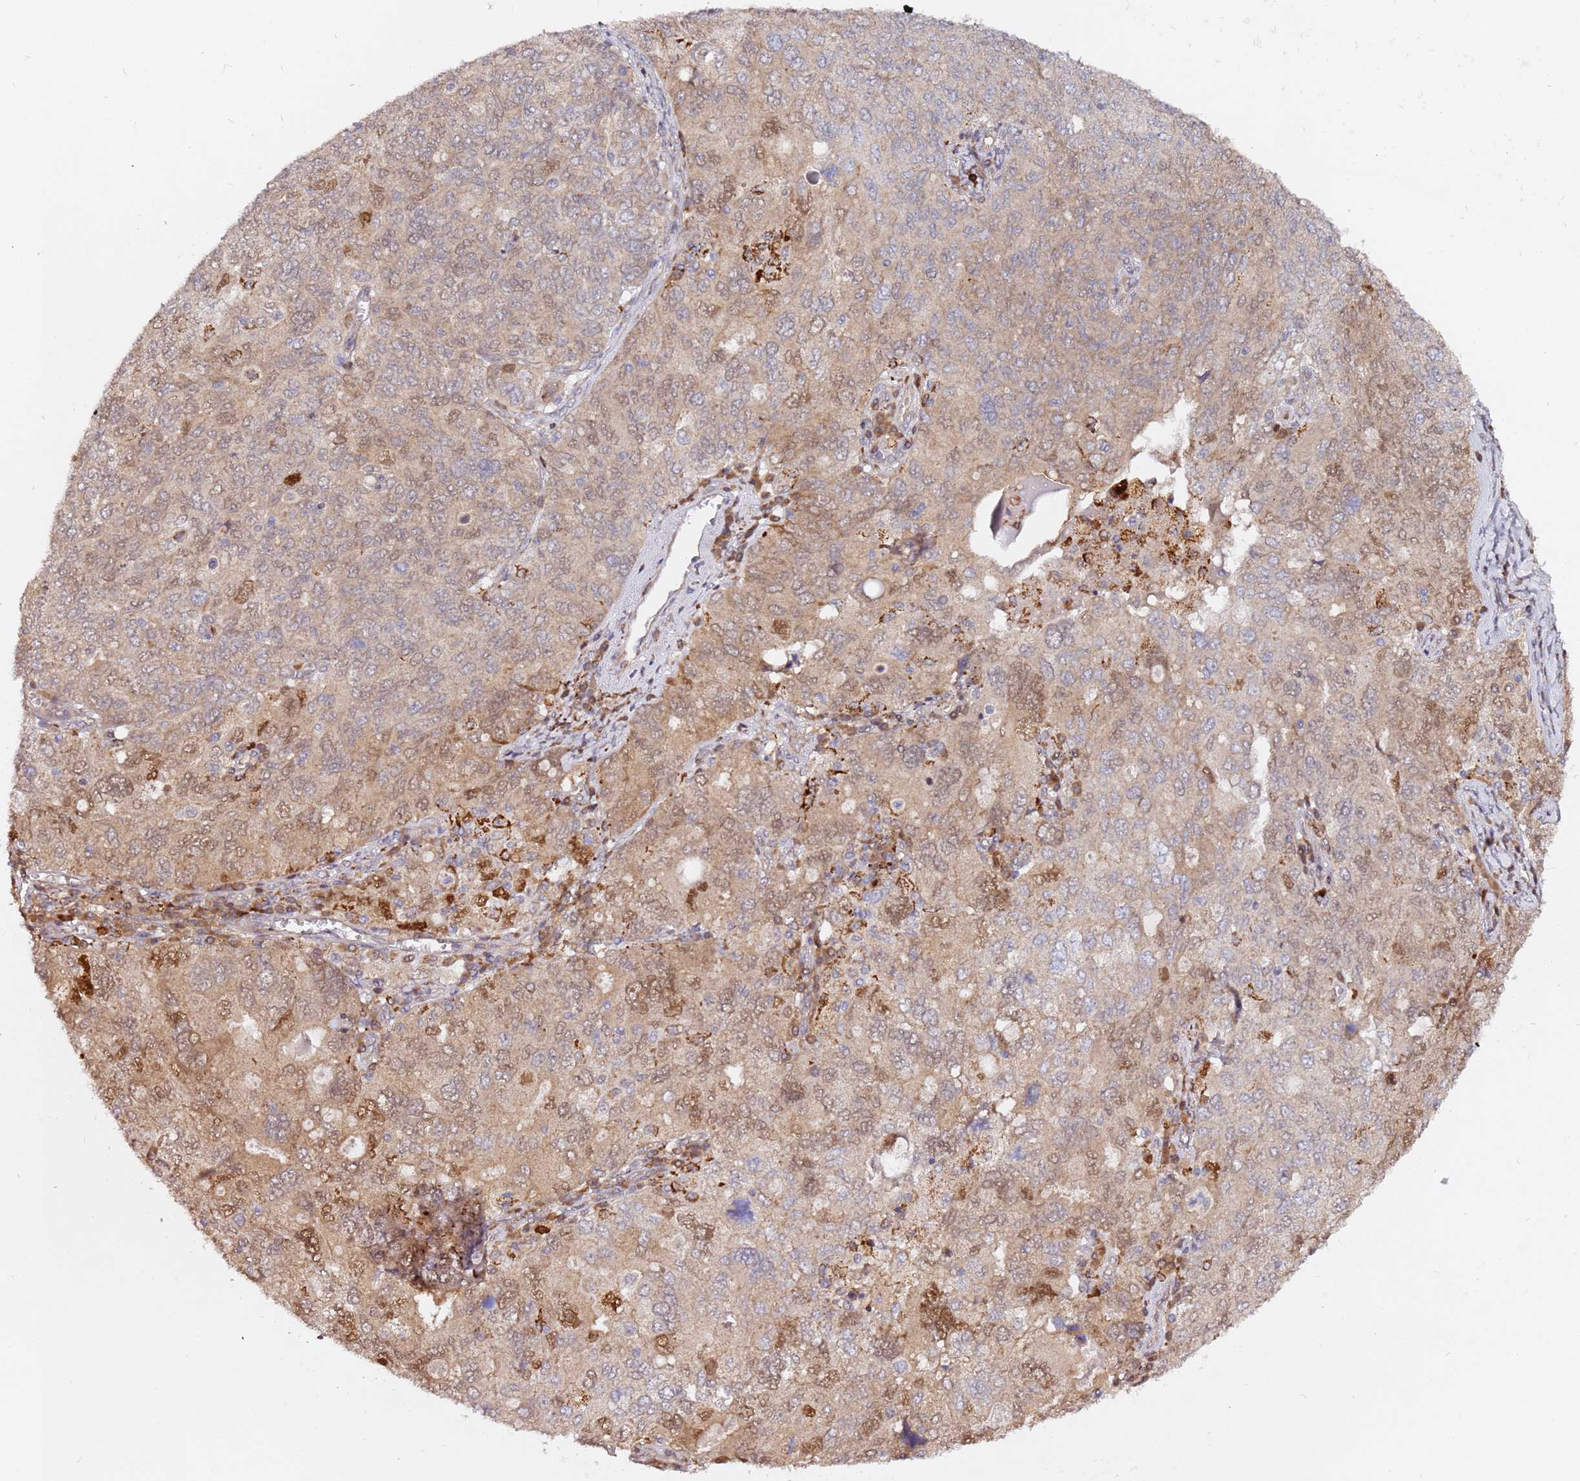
{"staining": {"intensity": "moderate", "quantity": "25%-75%", "location": "cytoplasmic/membranous,nuclear"}, "tissue": "ovarian cancer", "cell_type": "Tumor cells", "image_type": "cancer", "snomed": [{"axis": "morphology", "description": "Carcinoma, endometroid"}, {"axis": "topography", "description": "Ovary"}], "caption": "Immunohistochemical staining of endometroid carcinoma (ovarian) reveals moderate cytoplasmic/membranous and nuclear protein positivity in about 25%-75% of tumor cells.", "gene": "ALG11", "patient": {"sex": "female", "age": 62}}